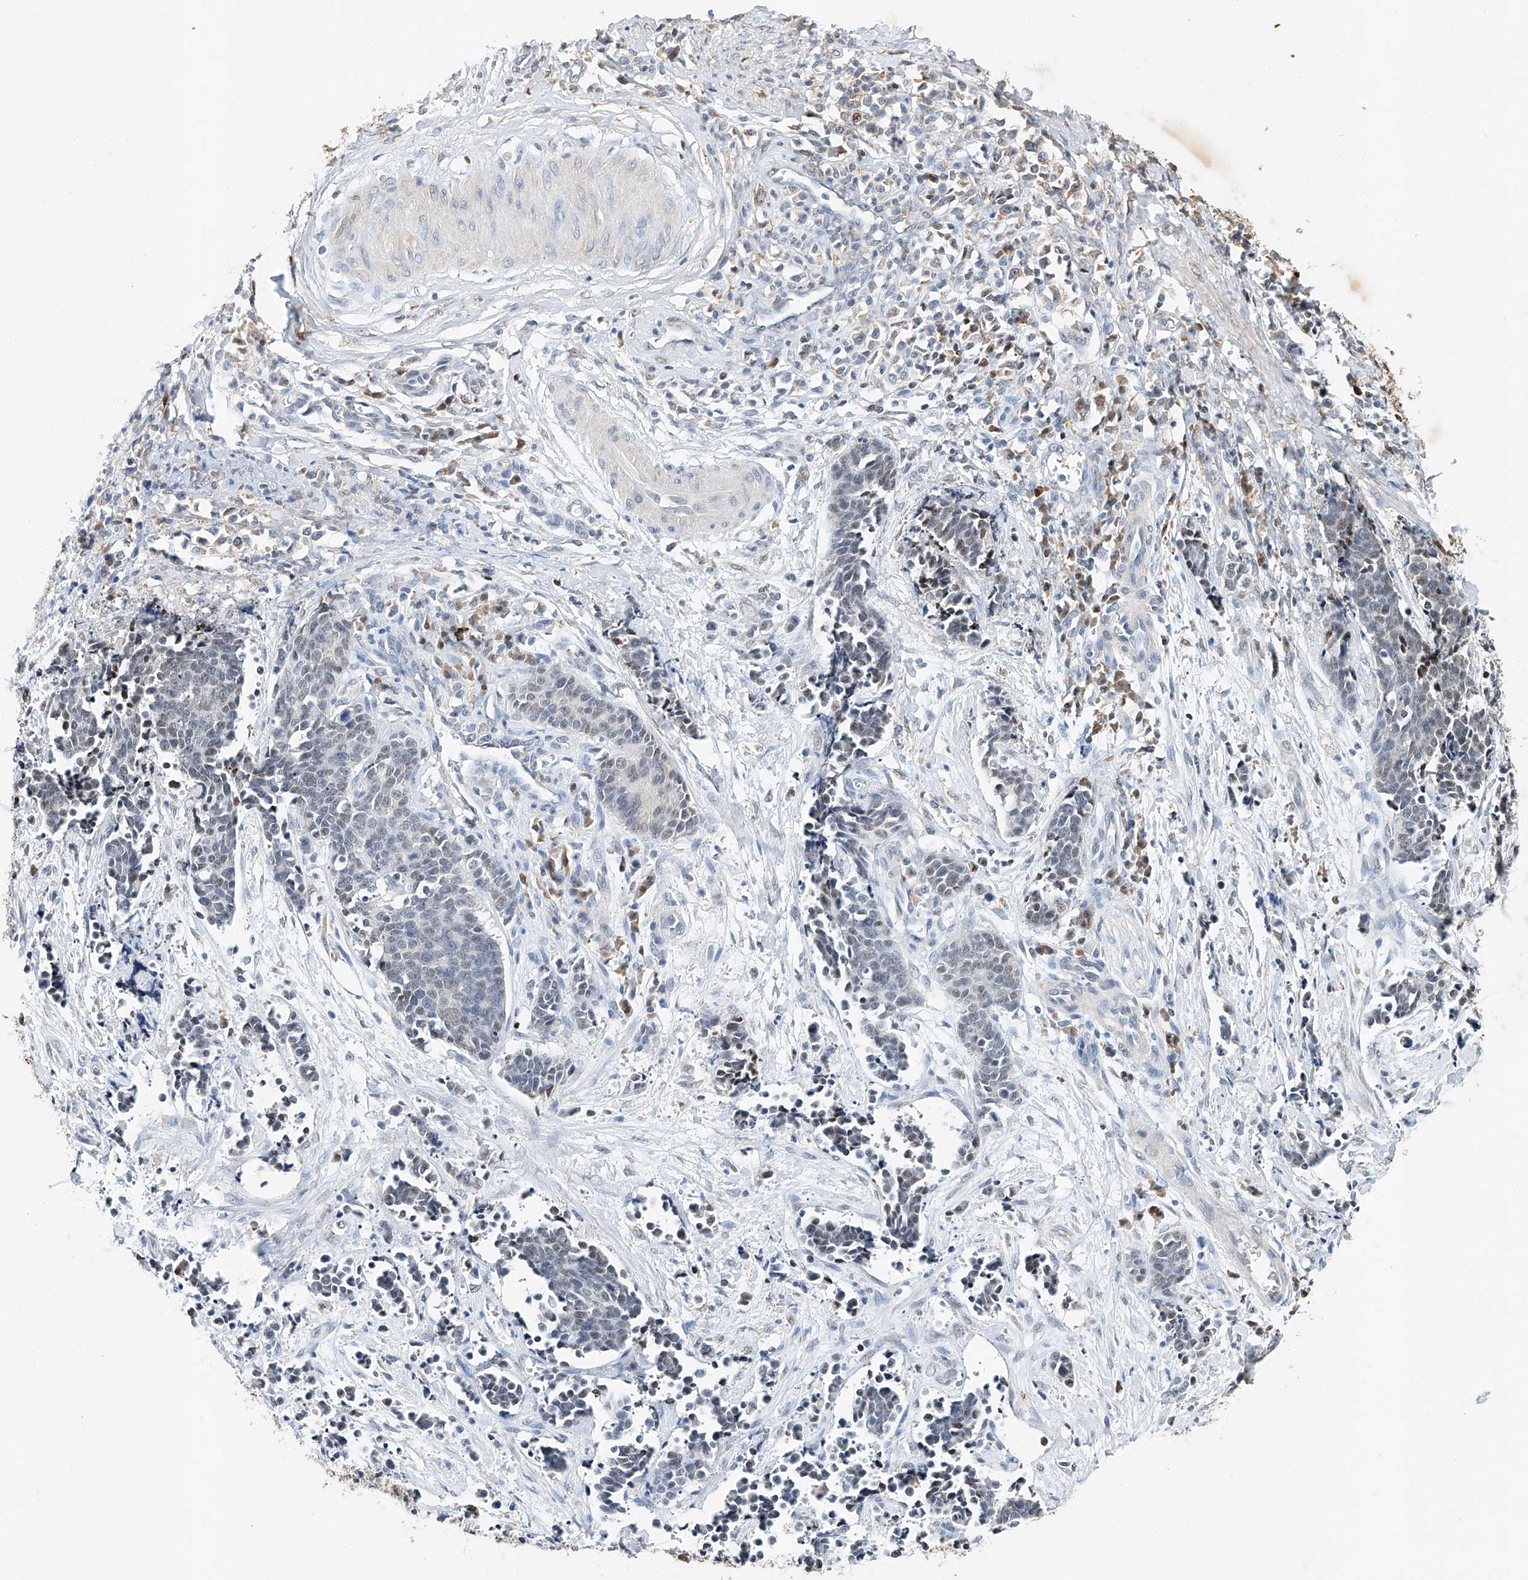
{"staining": {"intensity": "negative", "quantity": "none", "location": "none"}, "tissue": "cervical cancer", "cell_type": "Tumor cells", "image_type": "cancer", "snomed": [{"axis": "morphology", "description": "Squamous cell carcinoma, NOS"}, {"axis": "topography", "description": "Cervix"}], "caption": "IHC histopathology image of cervical squamous cell carcinoma stained for a protein (brown), which reveals no expression in tumor cells. (Immunohistochemistry, brightfield microscopy, high magnification).", "gene": "CTDP1", "patient": {"sex": "female", "age": 35}}